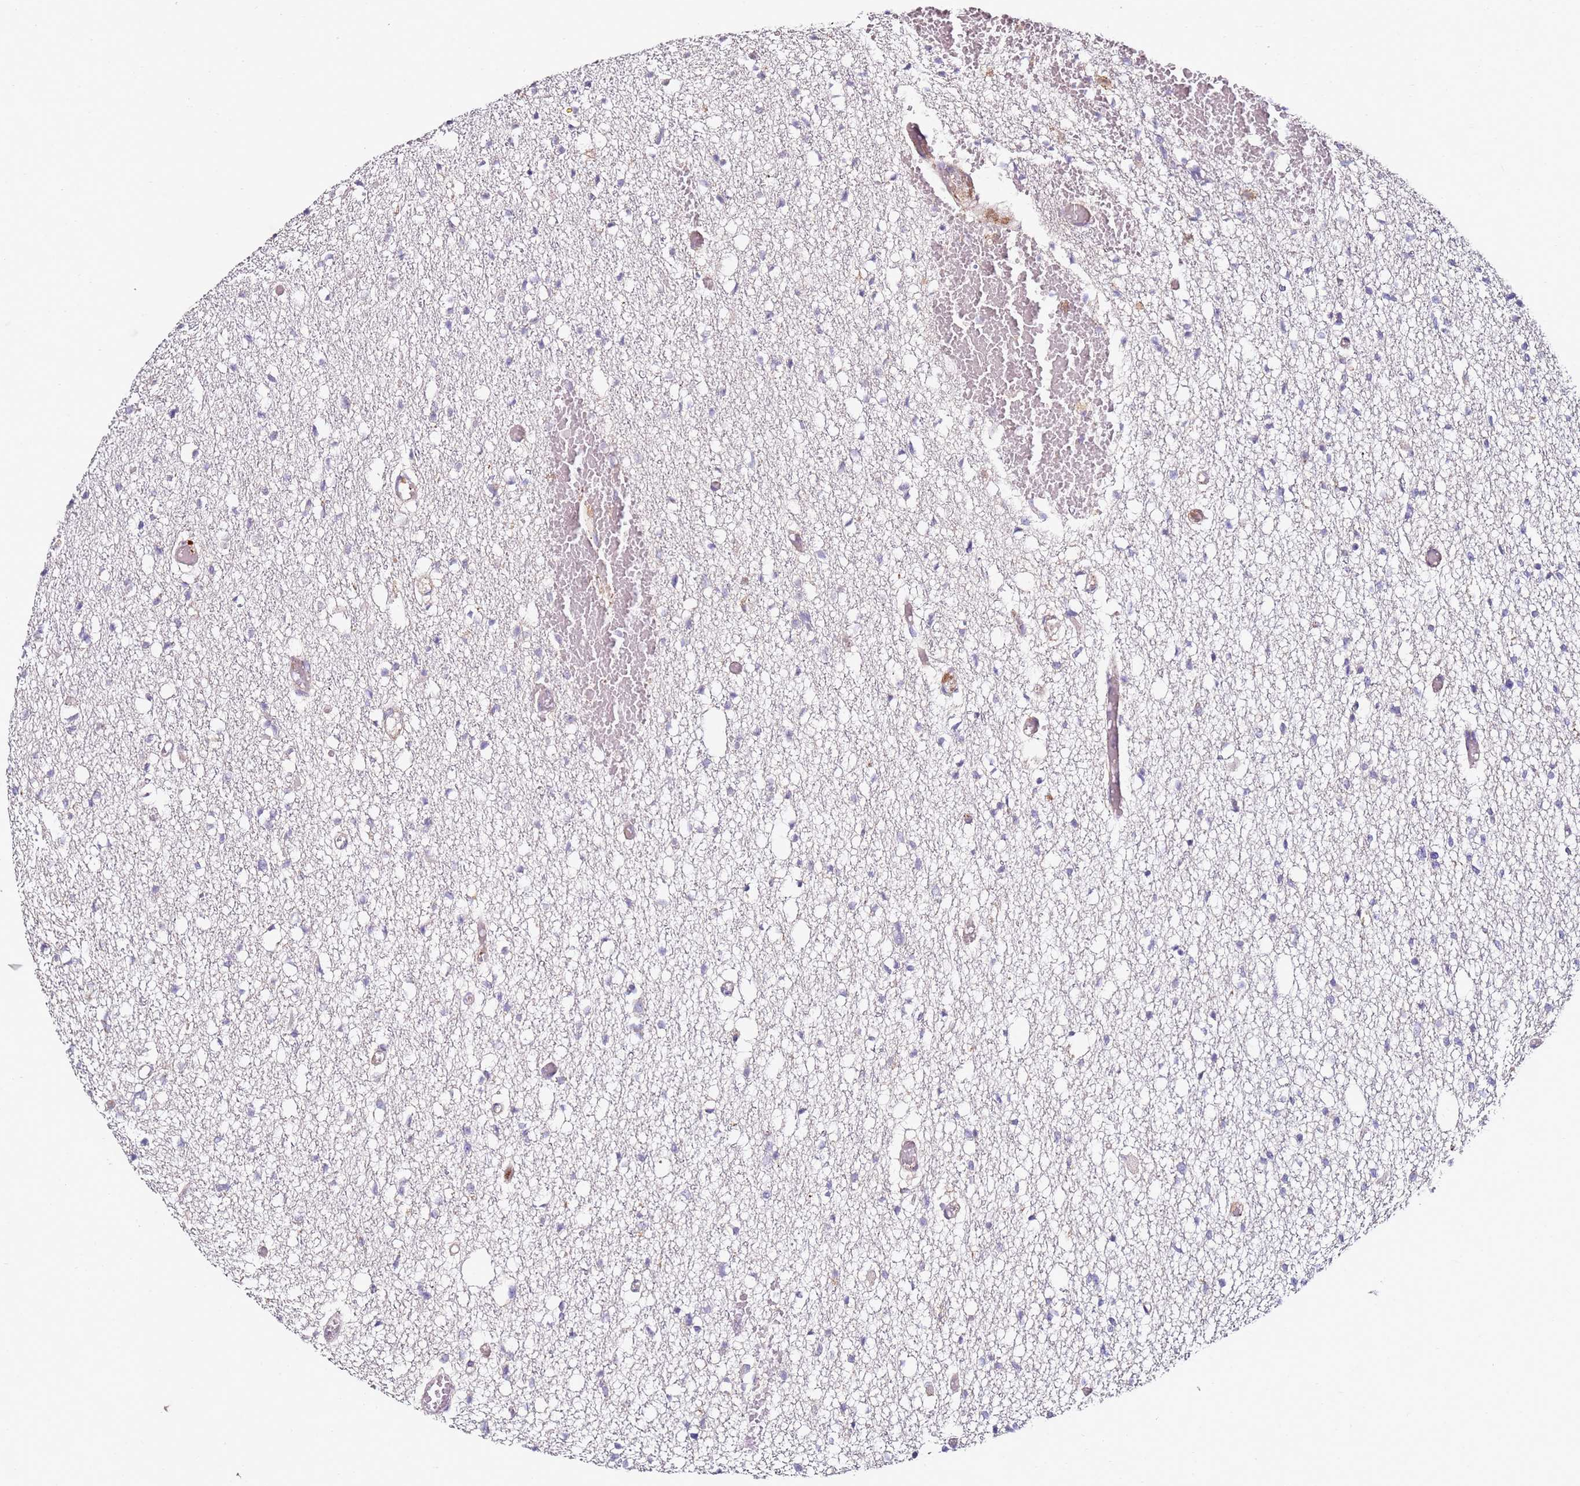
{"staining": {"intensity": "negative", "quantity": "none", "location": "none"}, "tissue": "glioma", "cell_type": "Tumor cells", "image_type": "cancer", "snomed": [{"axis": "morphology", "description": "Glioma, malignant, Low grade"}, {"axis": "topography", "description": "Brain"}], "caption": "Immunohistochemistry image of malignant glioma (low-grade) stained for a protein (brown), which shows no positivity in tumor cells.", "gene": "CNOT9", "patient": {"sex": "female", "age": 22}}